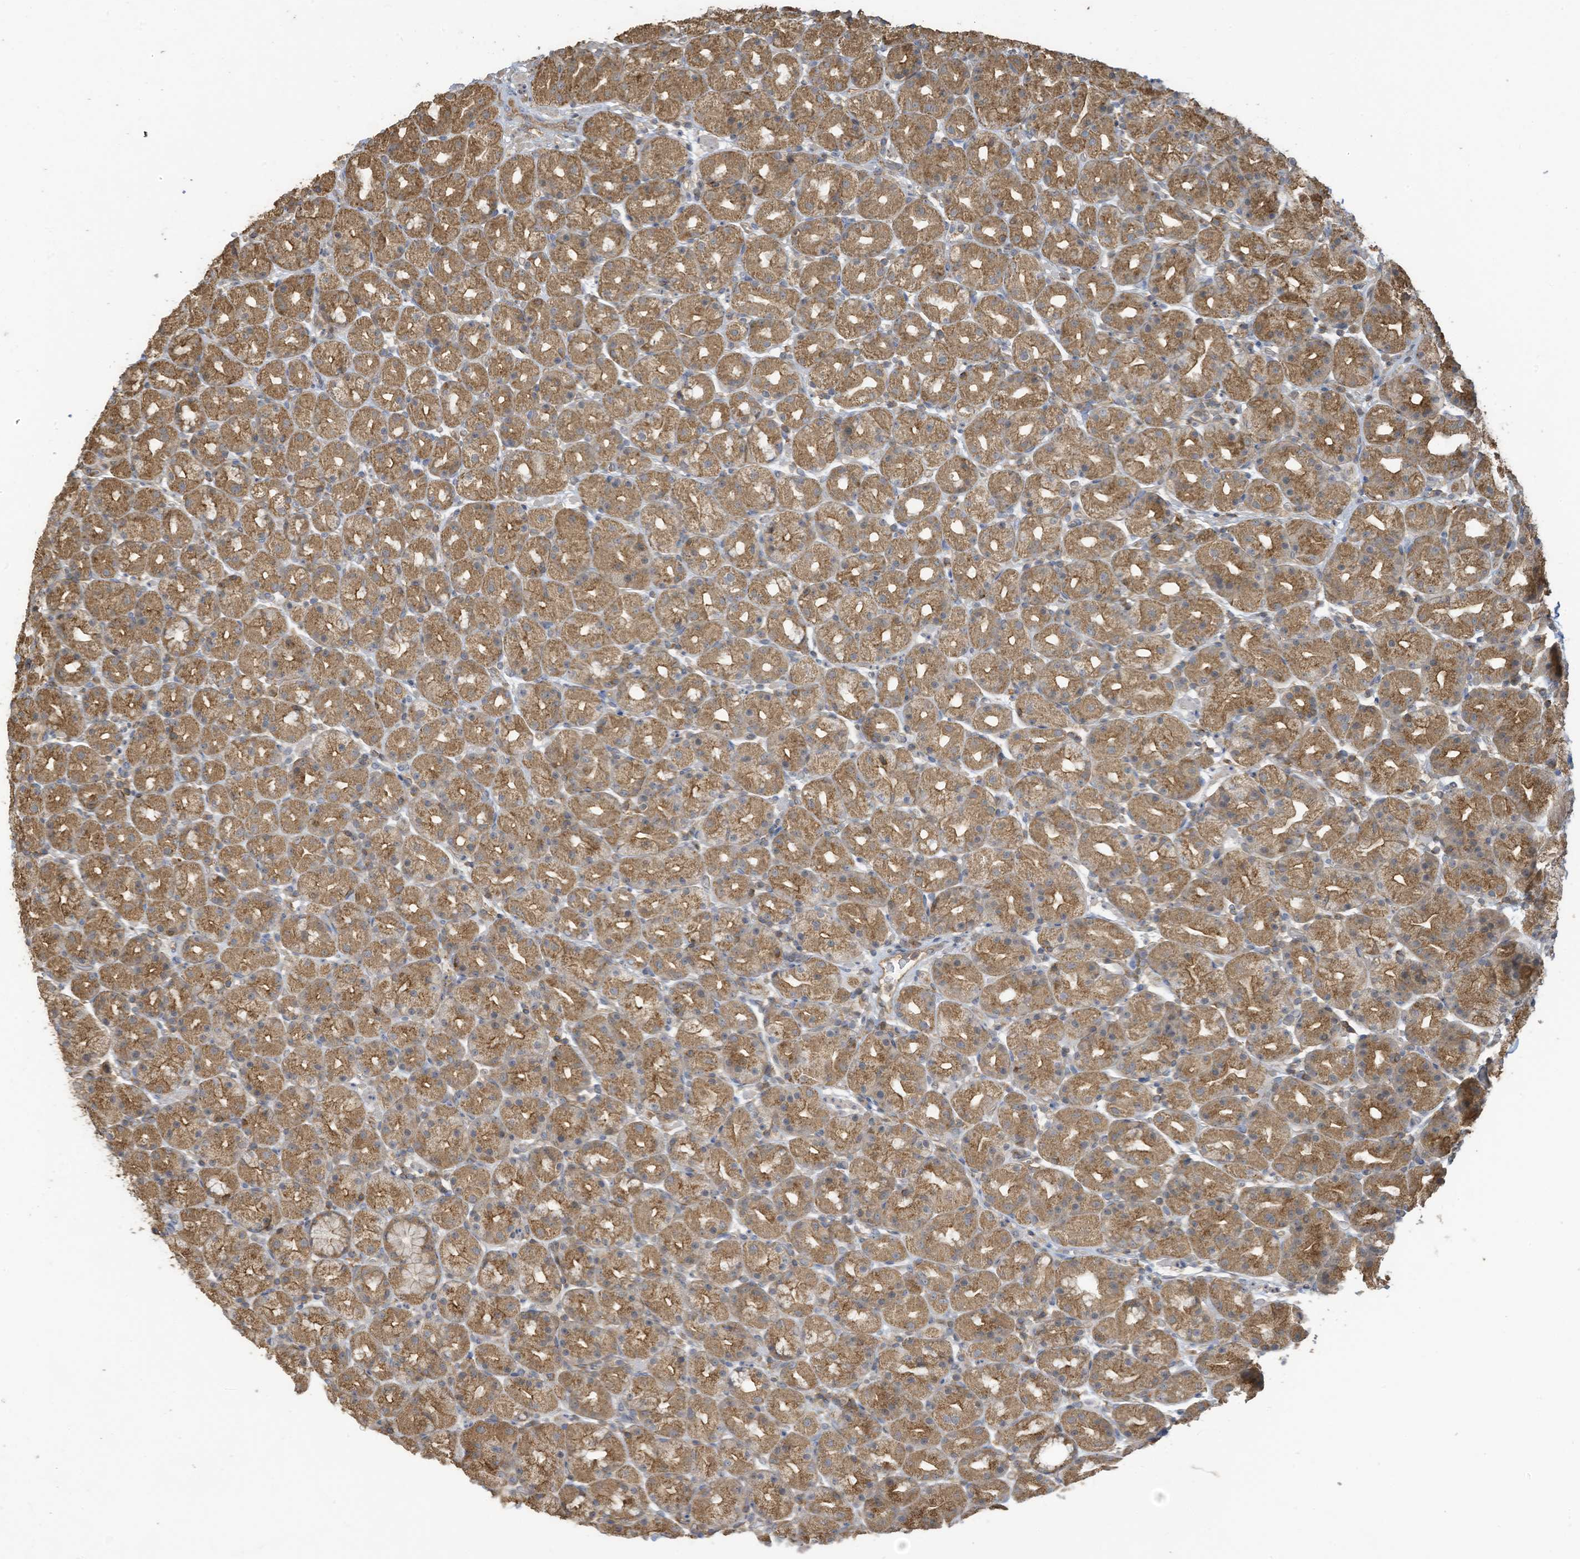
{"staining": {"intensity": "moderate", "quantity": ">75%", "location": "cytoplasmic/membranous"}, "tissue": "stomach", "cell_type": "Glandular cells", "image_type": "normal", "snomed": [{"axis": "morphology", "description": "Normal tissue, NOS"}, {"axis": "topography", "description": "Stomach, upper"}], "caption": "Stomach stained with immunohistochemistry (IHC) reveals moderate cytoplasmic/membranous staining in about >75% of glandular cells. Nuclei are stained in blue.", "gene": "COX10", "patient": {"sex": "male", "age": 68}}